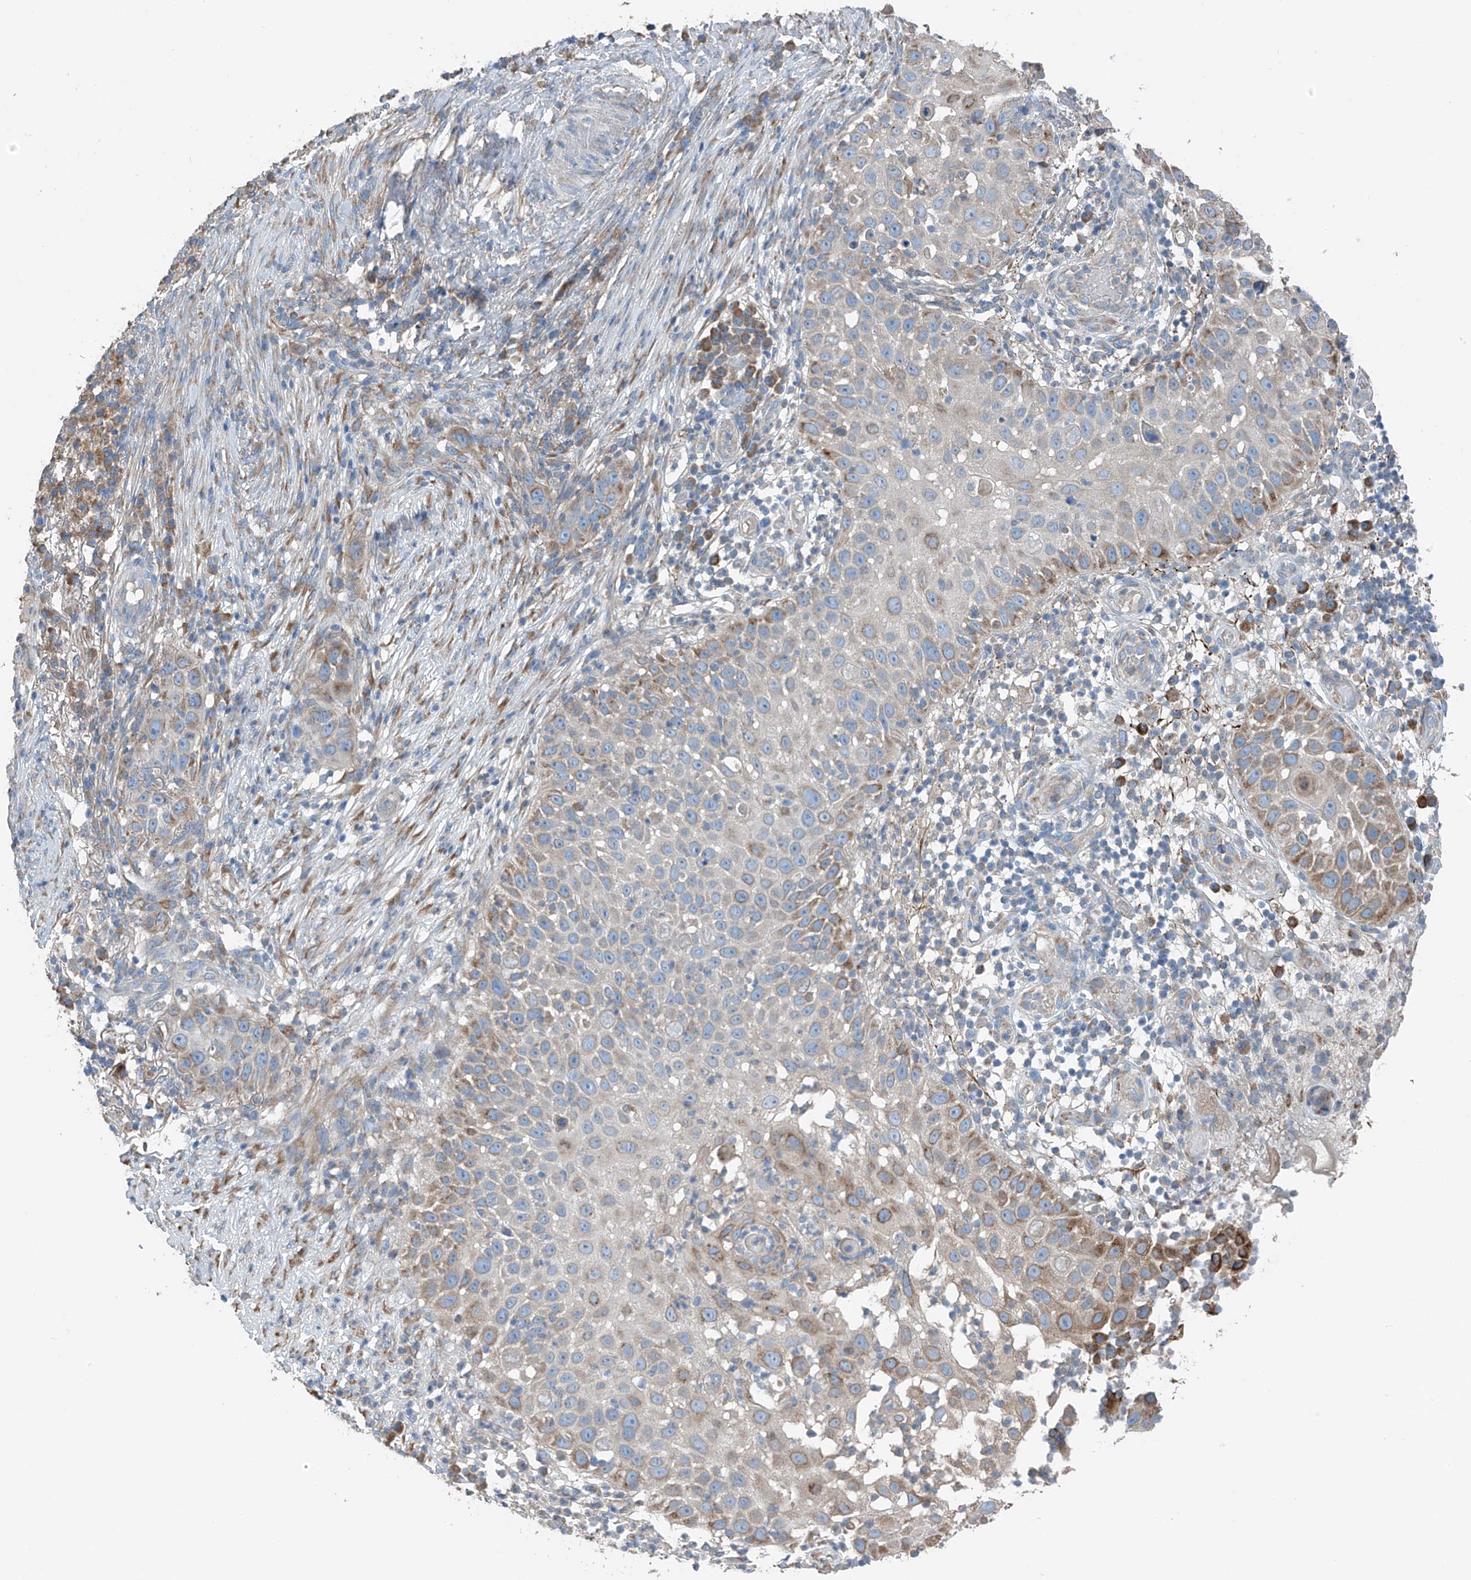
{"staining": {"intensity": "moderate", "quantity": "<25%", "location": "cytoplasmic/membranous"}, "tissue": "skin cancer", "cell_type": "Tumor cells", "image_type": "cancer", "snomed": [{"axis": "morphology", "description": "Squamous cell carcinoma, NOS"}, {"axis": "topography", "description": "Skin"}], "caption": "IHC photomicrograph of human skin cancer (squamous cell carcinoma) stained for a protein (brown), which demonstrates low levels of moderate cytoplasmic/membranous expression in approximately <25% of tumor cells.", "gene": "GALNTL6", "patient": {"sex": "female", "age": 44}}